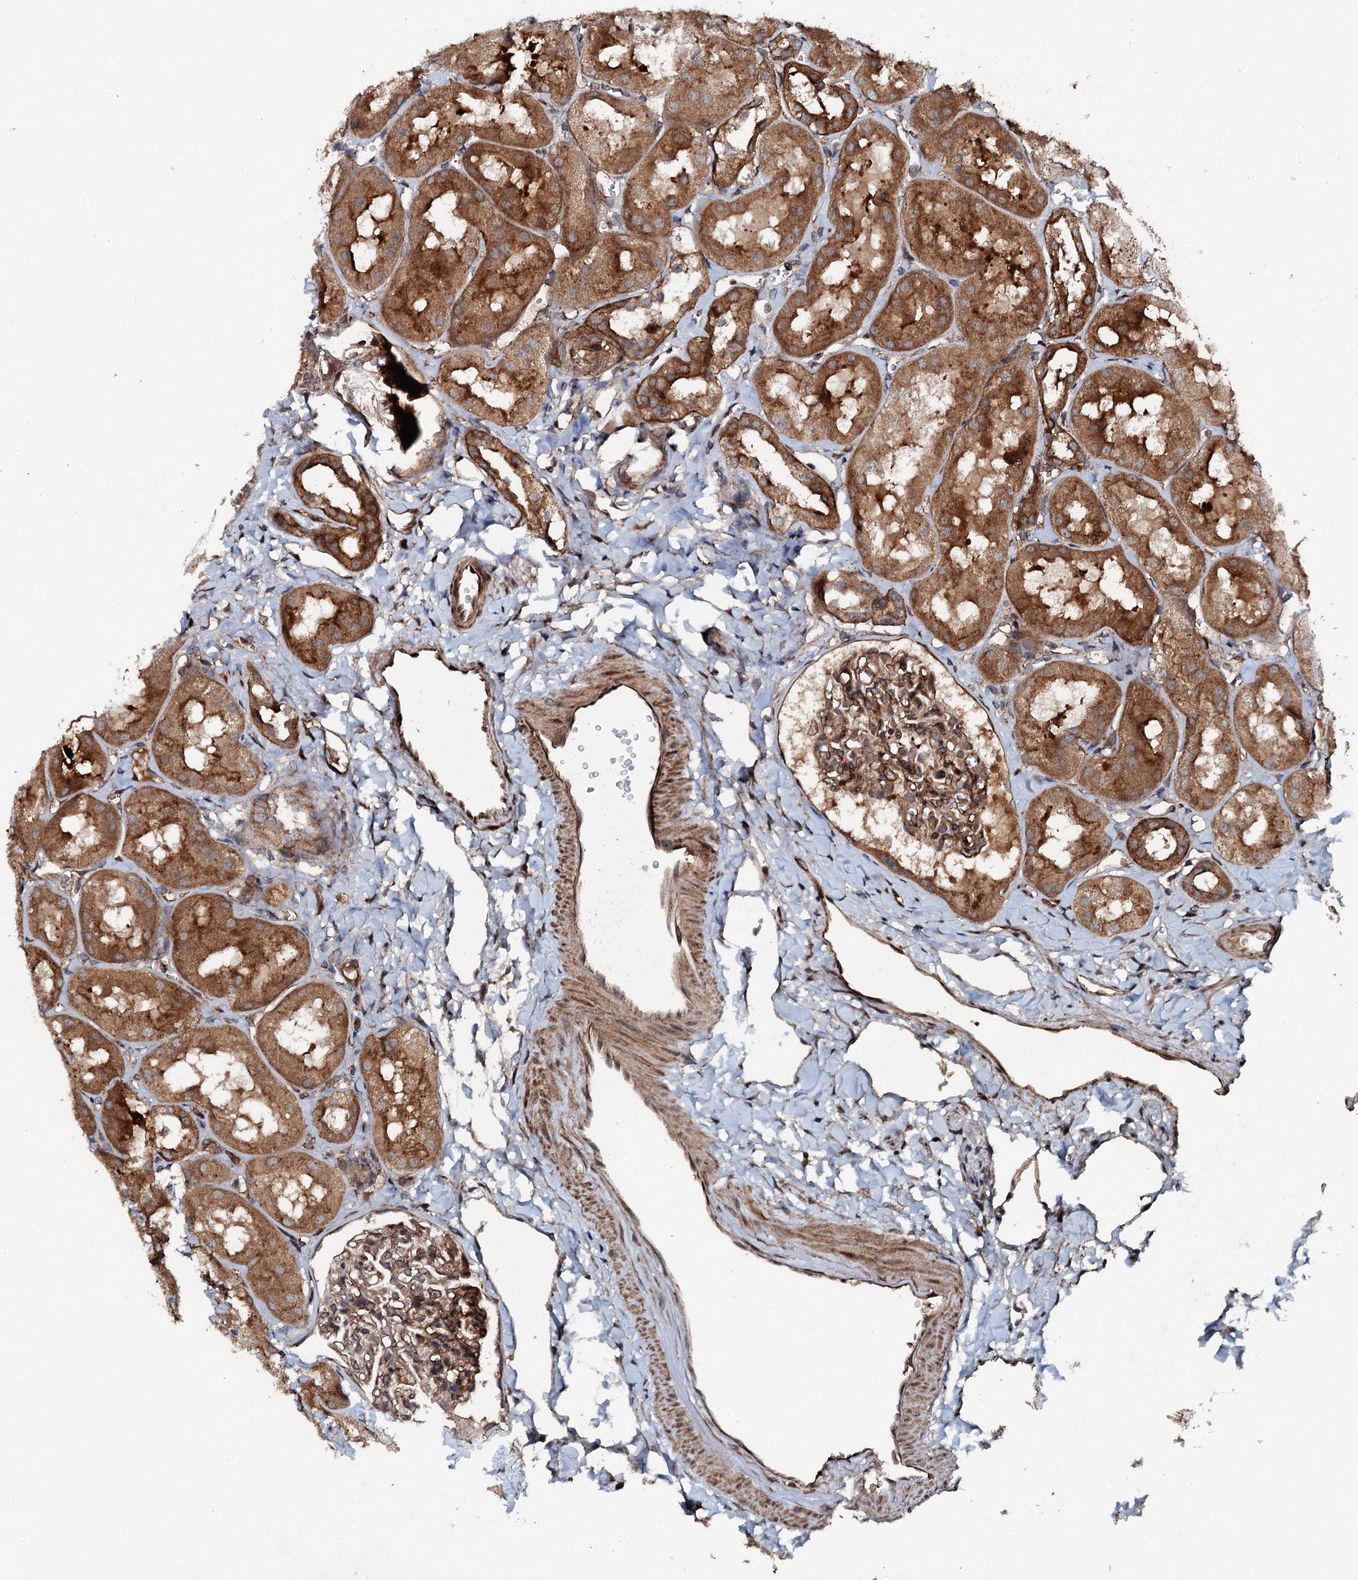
{"staining": {"intensity": "moderate", "quantity": "25%-75%", "location": "cytoplasmic/membranous"}, "tissue": "kidney", "cell_type": "Cells in glomeruli", "image_type": "normal", "snomed": [{"axis": "morphology", "description": "Normal tissue, NOS"}, {"axis": "topography", "description": "Kidney"}, {"axis": "topography", "description": "Urinary bladder"}], "caption": "Protein staining of normal kidney reveals moderate cytoplasmic/membranous expression in approximately 25%-75% of cells in glomeruli.", "gene": "FLYWCH1", "patient": {"sex": "male", "age": 16}}